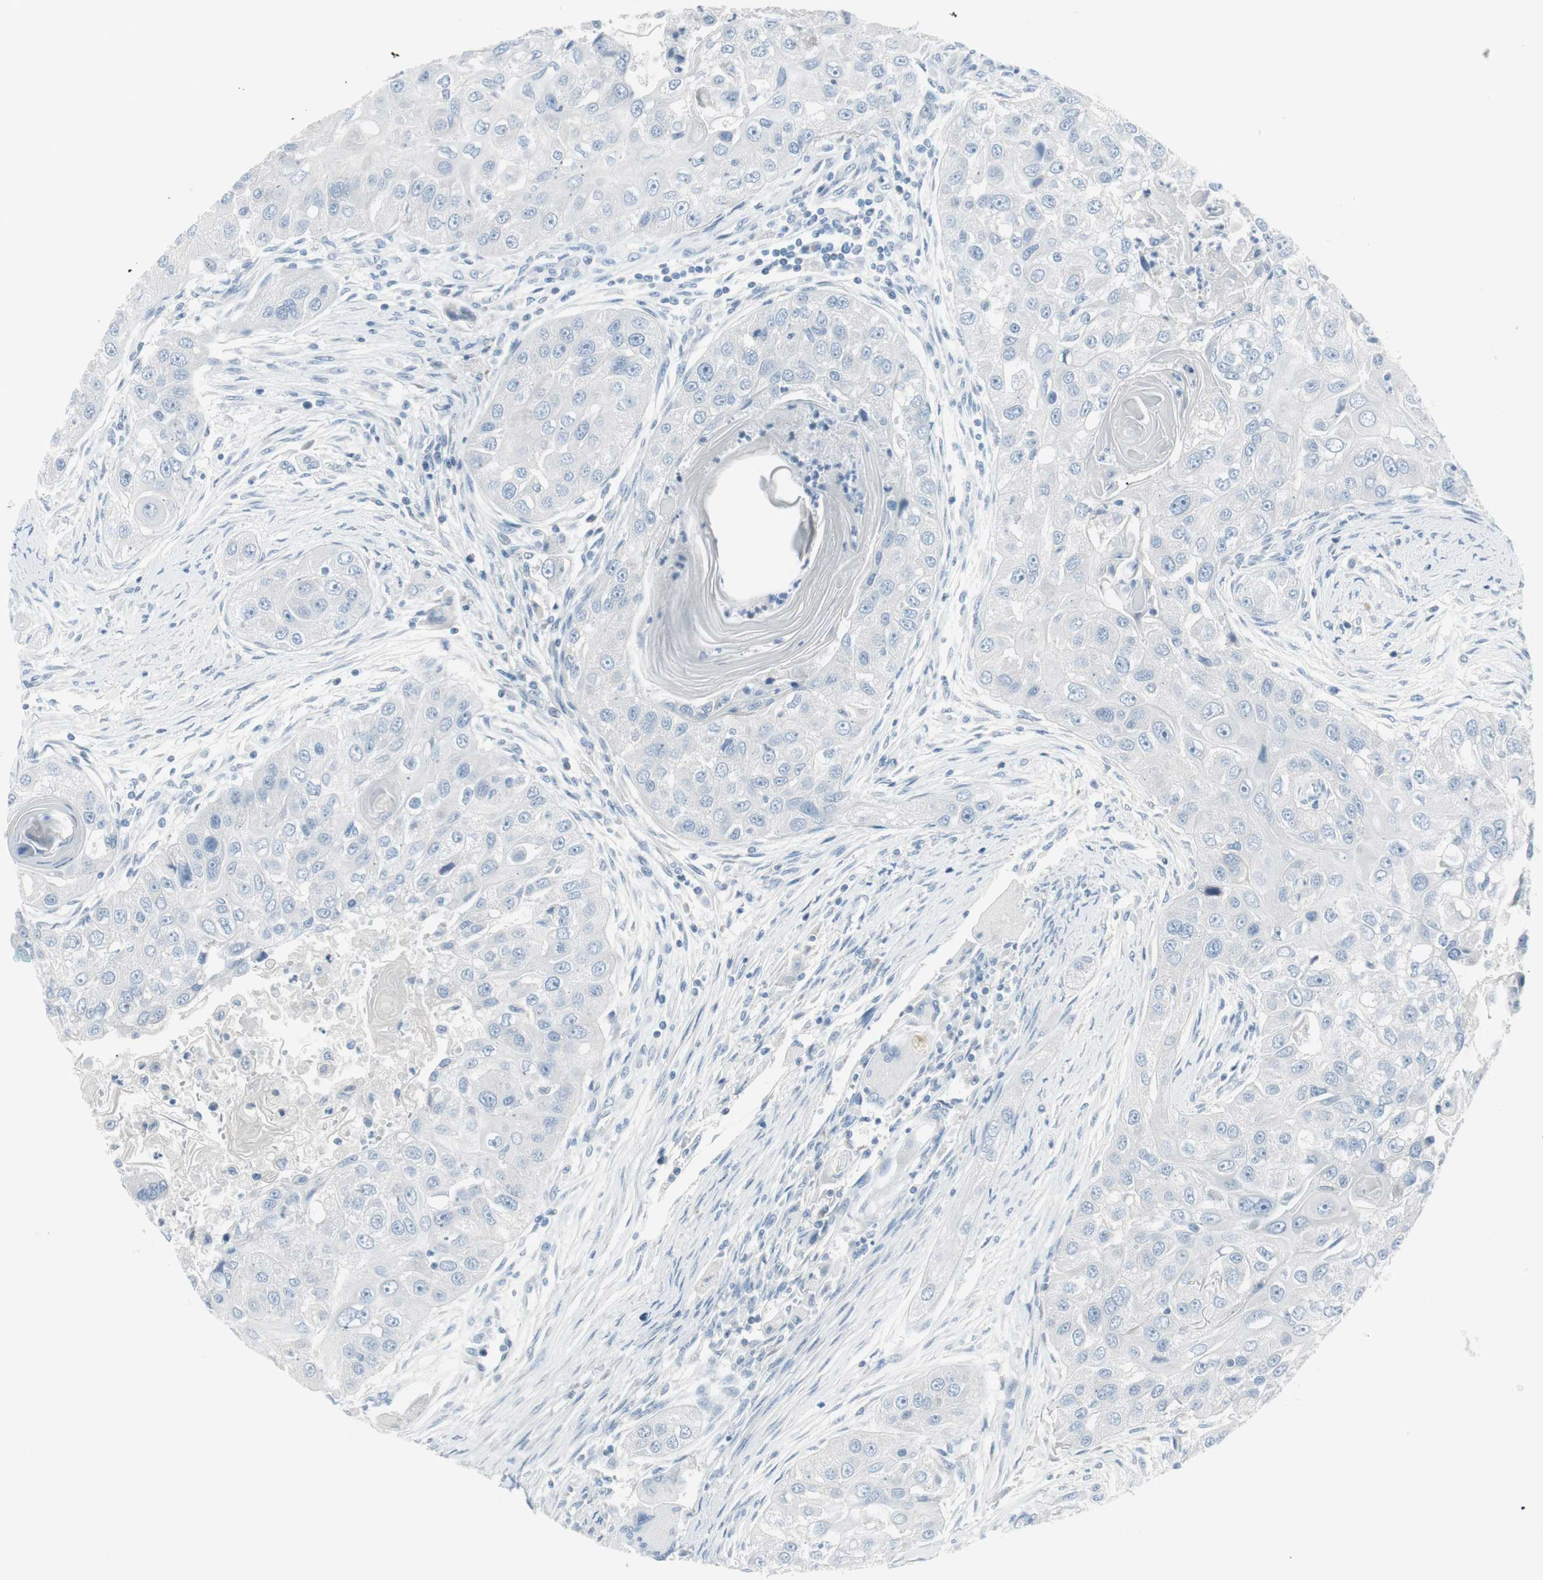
{"staining": {"intensity": "negative", "quantity": "none", "location": "none"}, "tissue": "head and neck cancer", "cell_type": "Tumor cells", "image_type": "cancer", "snomed": [{"axis": "morphology", "description": "Normal tissue, NOS"}, {"axis": "morphology", "description": "Squamous cell carcinoma, NOS"}, {"axis": "topography", "description": "Skeletal muscle"}, {"axis": "topography", "description": "Head-Neck"}], "caption": "Photomicrograph shows no protein expression in tumor cells of head and neck cancer (squamous cell carcinoma) tissue. (DAB (3,3'-diaminobenzidine) IHC visualized using brightfield microscopy, high magnification).", "gene": "AGR2", "patient": {"sex": "male", "age": 51}}